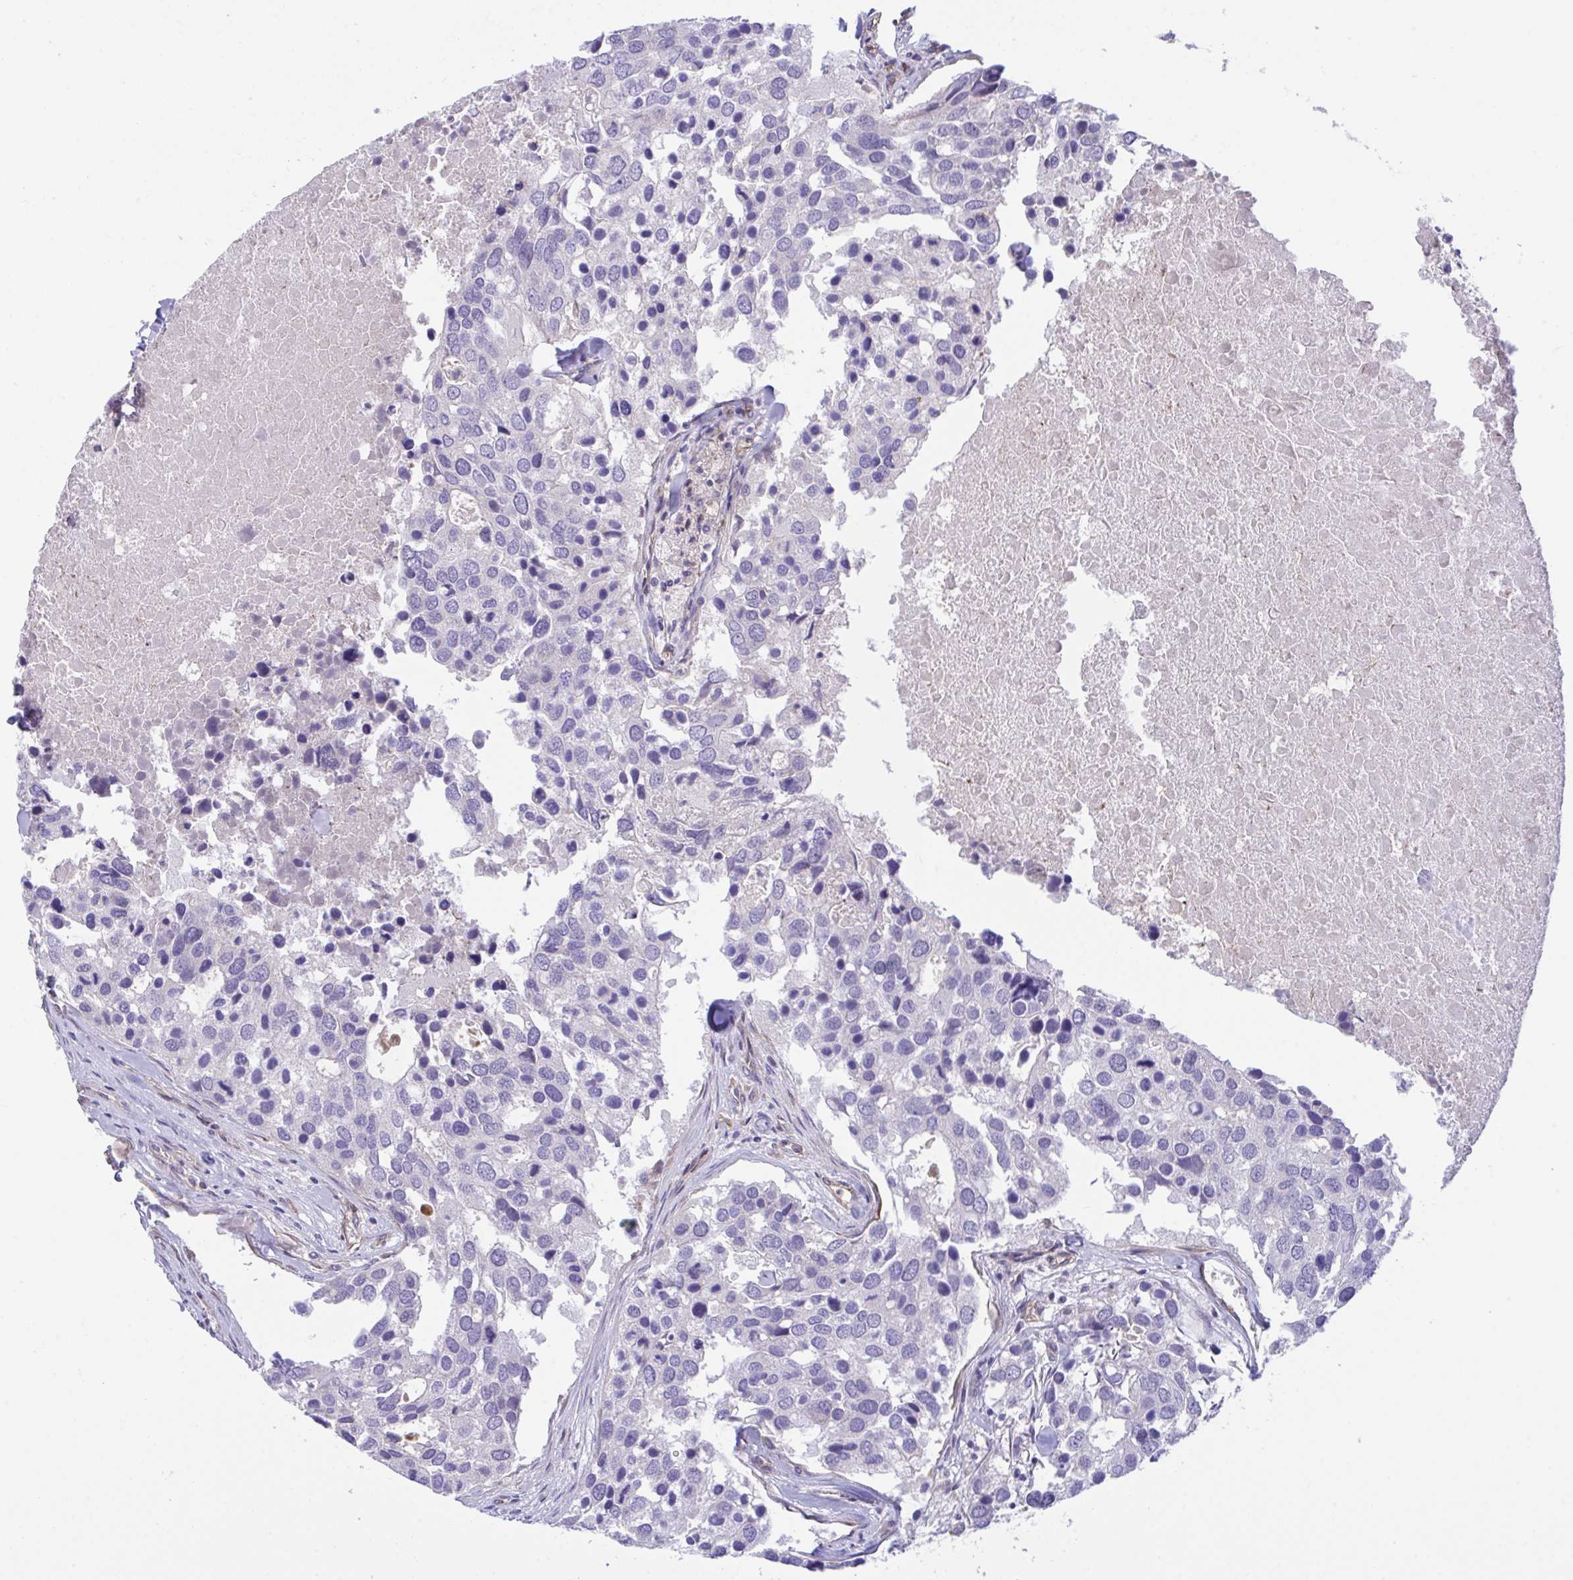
{"staining": {"intensity": "negative", "quantity": "none", "location": "none"}, "tissue": "breast cancer", "cell_type": "Tumor cells", "image_type": "cancer", "snomed": [{"axis": "morphology", "description": "Duct carcinoma"}, {"axis": "topography", "description": "Breast"}], "caption": "DAB immunohistochemical staining of breast cancer (intraductal carcinoma) exhibits no significant expression in tumor cells. (Brightfield microscopy of DAB immunohistochemistry (IHC) at high magnification).", "gene": "RHOXF1", "patient": {"sex": "female", "age": 83}}